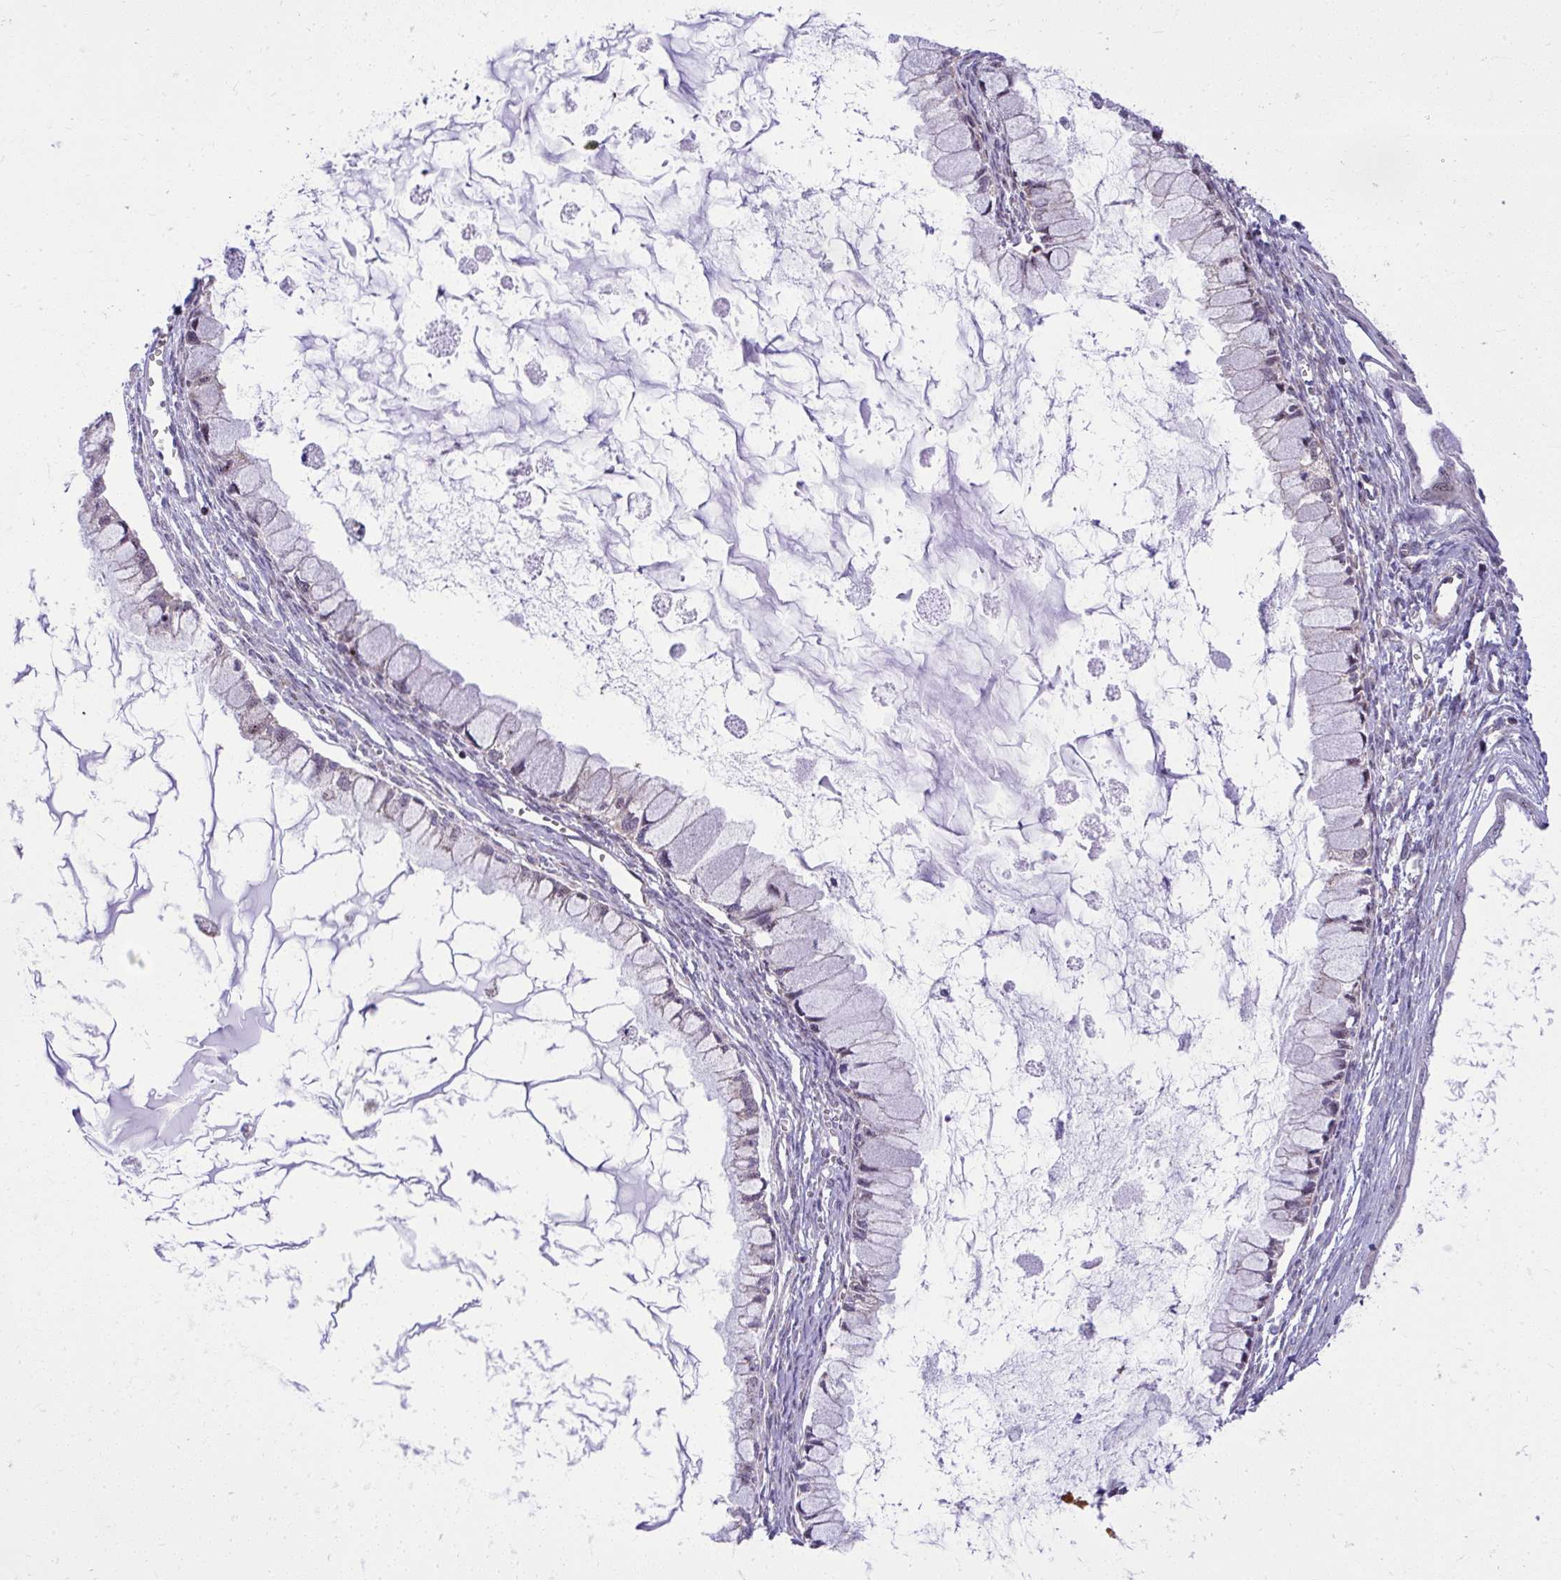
{"staining": {"intensity": "negative", "quantity": "none", "location": "none"}, "tissue": "ovarian cancer", "cell_type": "Tumor cells", "image_type": "cancer", "snomed": [{"axis": "morphology", "description": "Cystadenocarcinoma, mucinous, NOS"}, {"axis": "topography", "description": "Ovary"}], "caption": "Micrograph shows no protein expression in tumor cells of ovarian cancer (mucinous cystadenocarcinoma) tissue.", "gene": "GPRIN3", "patient": {"sex": "female", "age": 34}}